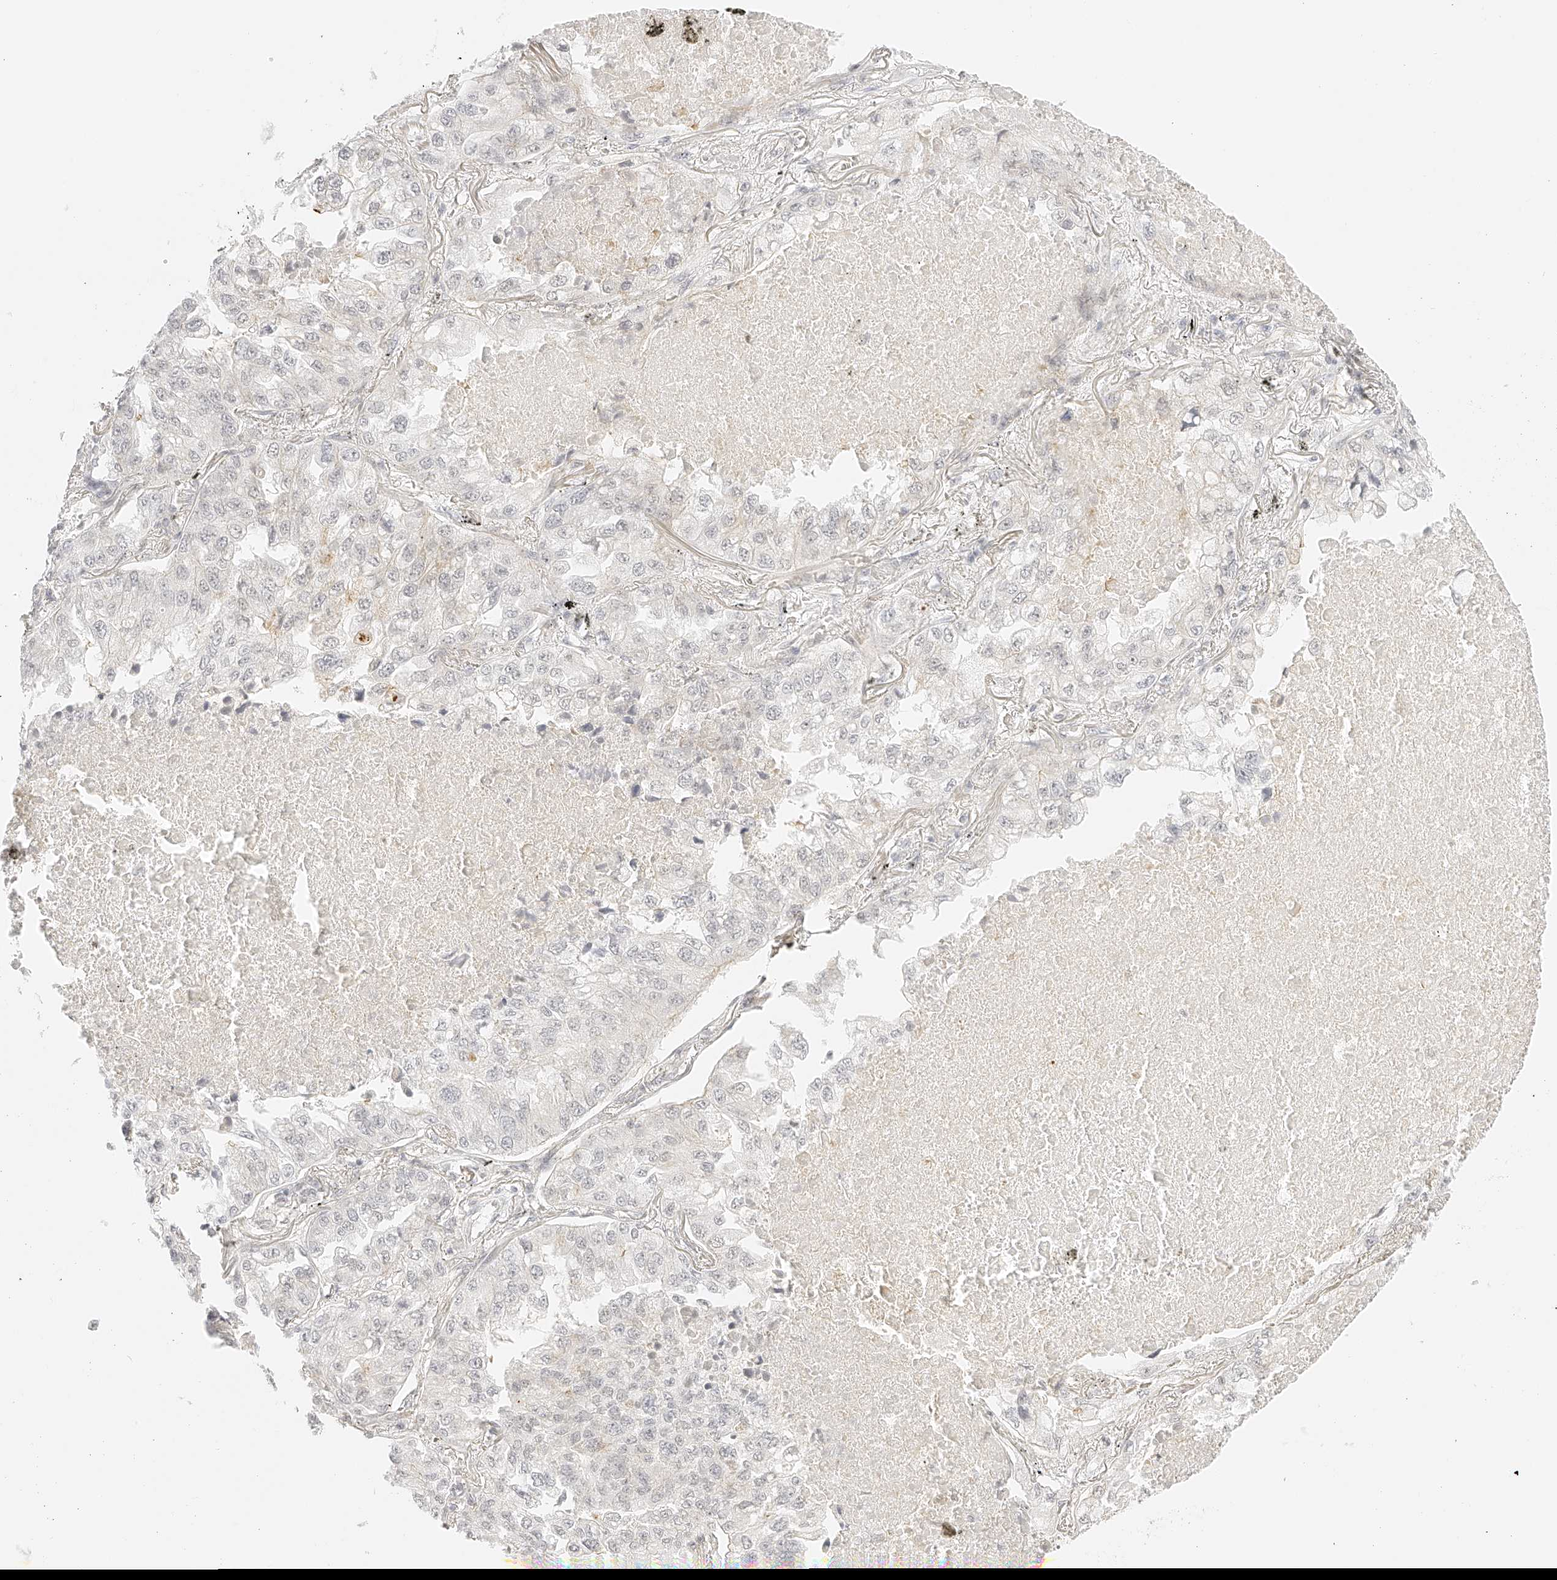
{"staining": {"intensity": "negative", "quantity": "none", "location": "none"}, "tissue": "lung cancer", "cell_type": "Tumor cells", "image_type": "cancer", "snomed": [{"axis": "morphology", "description": "Adenocarcinoma, NOS"}, {"axis": "topography", "description": "Lung"}], "caption": "High power microscopy histopathology image of an IHC micrograph of lung cancer, revealing no significant positivity in tumor cells. The staining is performed using DAB (3,3'-diaminobenzidine) brown chromogen with nuclei counter-stained in using hematoxylin.", "gene": "ZFP69", "patient": {"sex": "male", "age": 65}}